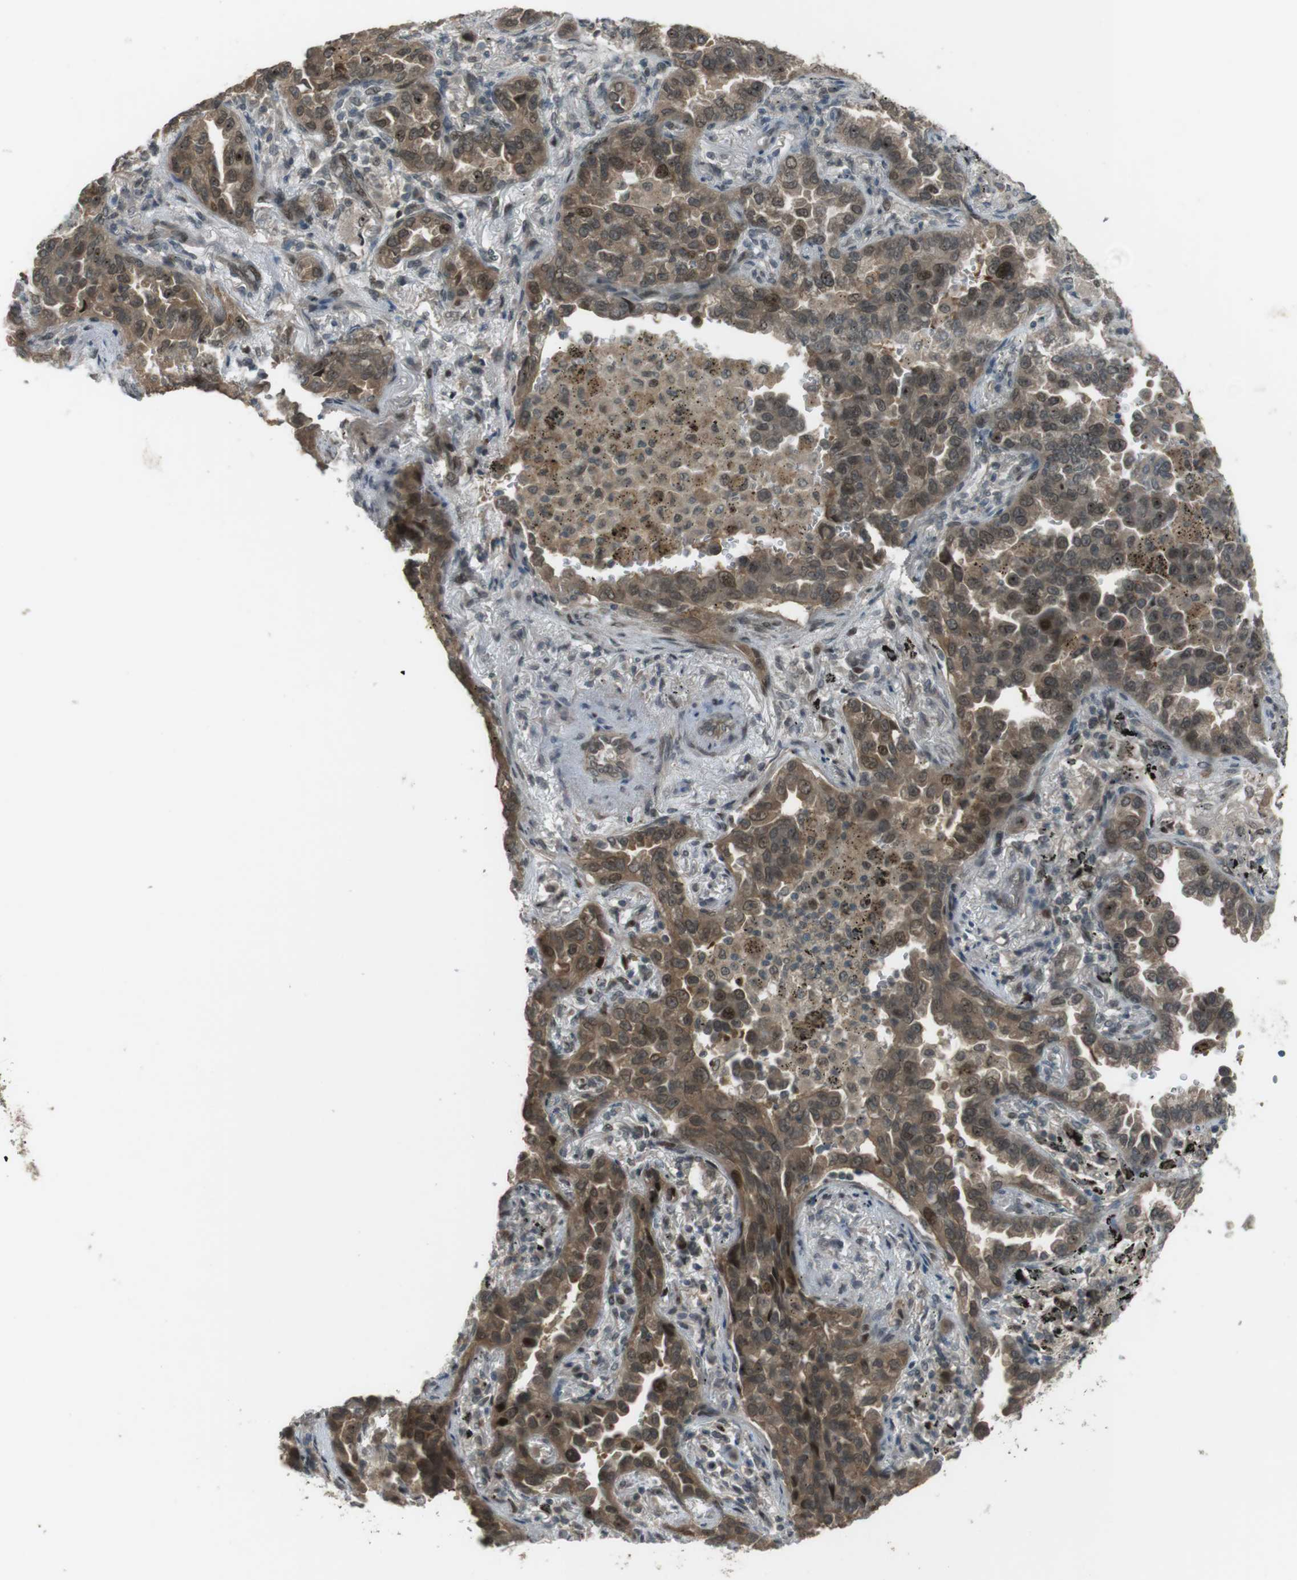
{"staining": {"intensity": "moderate", "quantity": ">75%", "location": "cytoplasmic/membranous,nuclear"}, "tissue": "lung cancer", "cell_type": "Tumor cells", "image_type": "cancer", "snomed": [{"axis": "morphology", "description": "Normal tissue, NOS"}, {"axis": "morphology", "description": "Adenocarcinoma, NOS"}, {"axis": "topography", "description": "Lung"}], "caption": "The micrograph reveals immunohistochemical staining of lung adenocarcinoma. There is moderate cytoplasmic/membranous and nuclear expression is appreciated in about >75% of tumor cells.", "gene": "SLITRK5", "patient": {"sex": "male", "age": 59}}